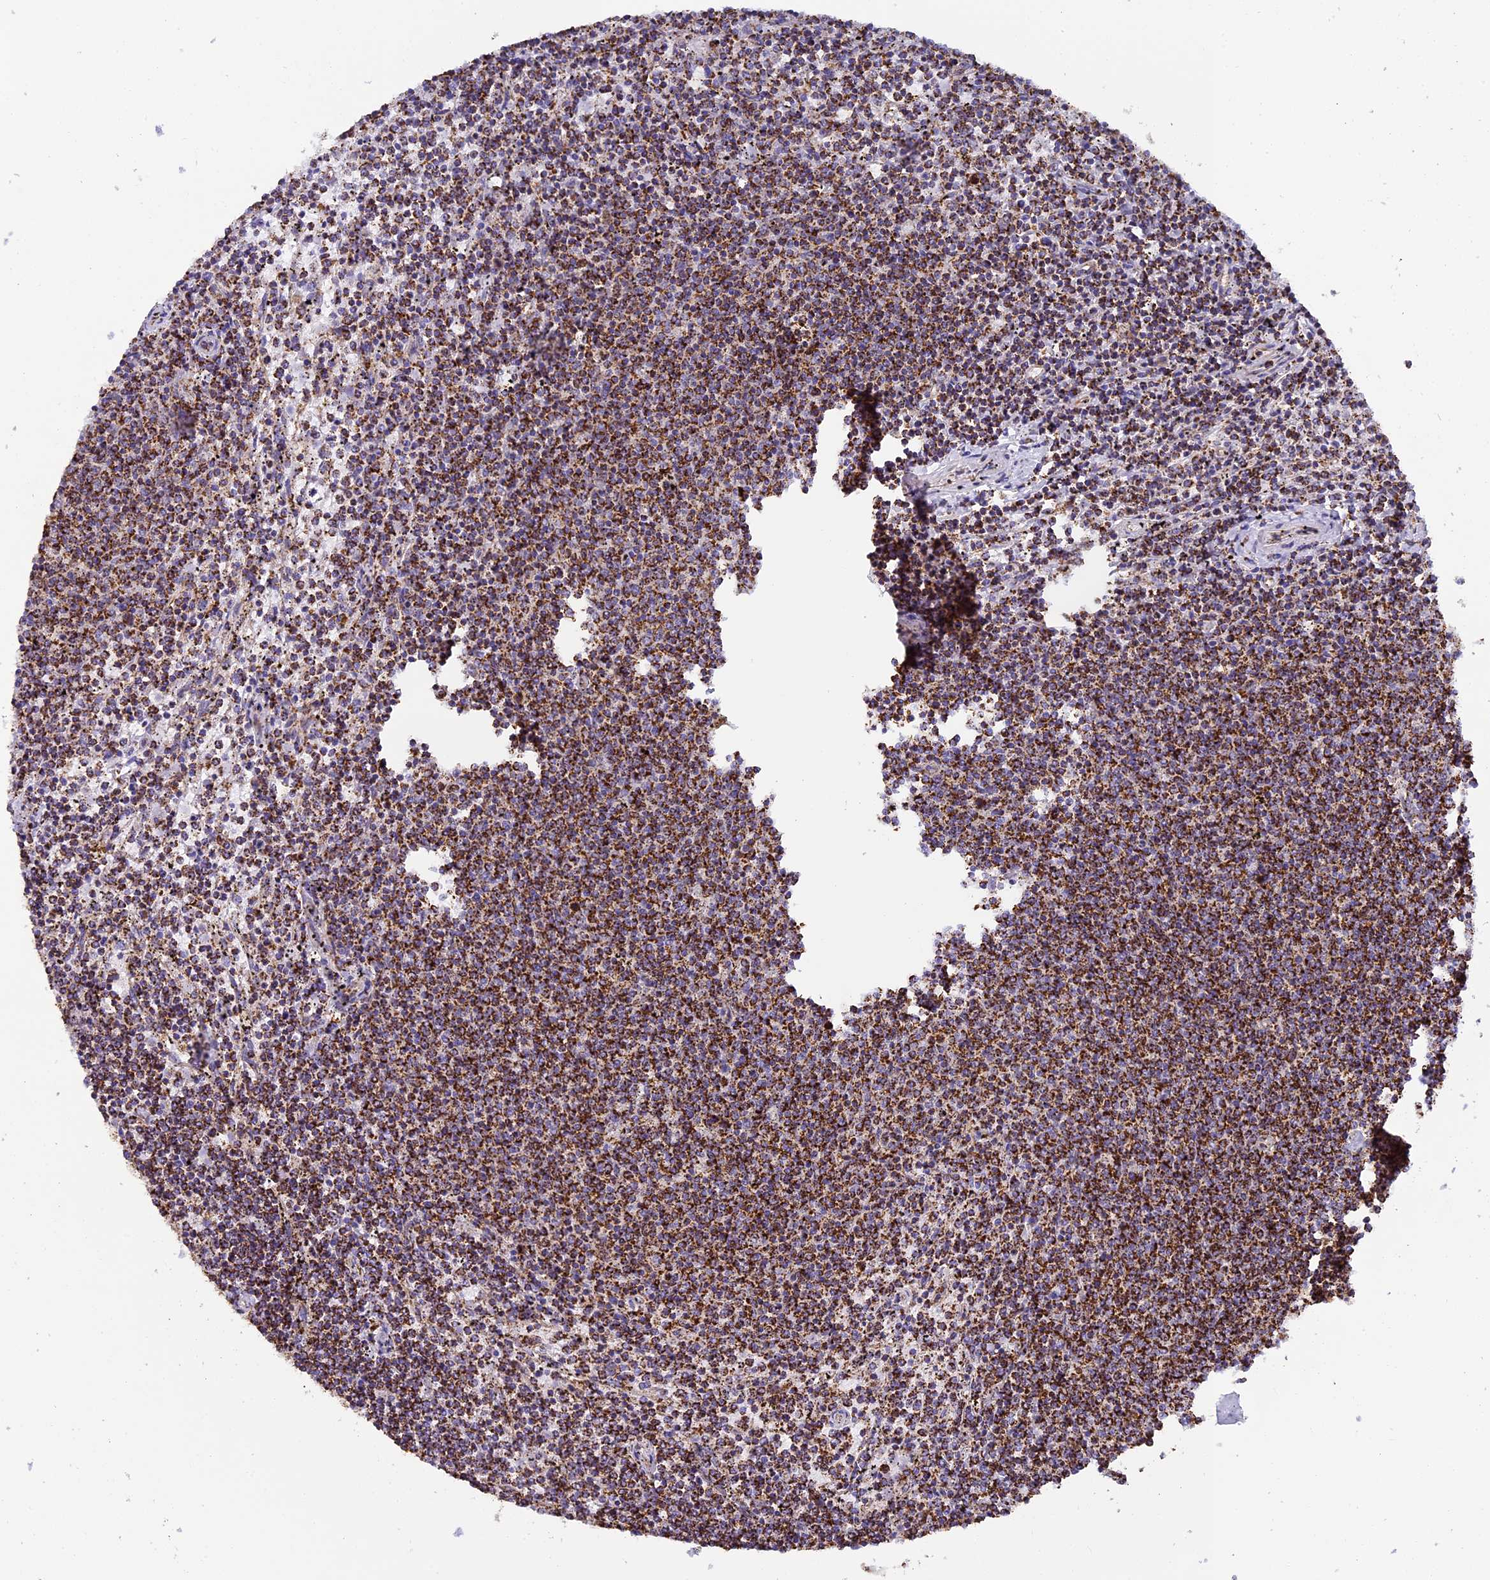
{"staining": {"intensity": "moderate", "quantity": ">75%", "location": "cytoplasmic/membranous"}, "tissue": "lymphoma", "cell_type": "Tumor cells", "image_type": "cancer", "snomed": [{"axis": "morphology", "description": "Malignant lymphoma, non-Hodgkin's type, Low grade"}, {"axis": "topography", "description": "Spleen"}], "caption": "Lymphoma was stained to show a protein in brown. There is medium levels of moderate cytoplasmic/membranous staining in about >75% of tumor cells.", "gene": "STK17A", "patient": {"sex": "female", "age": 50}}